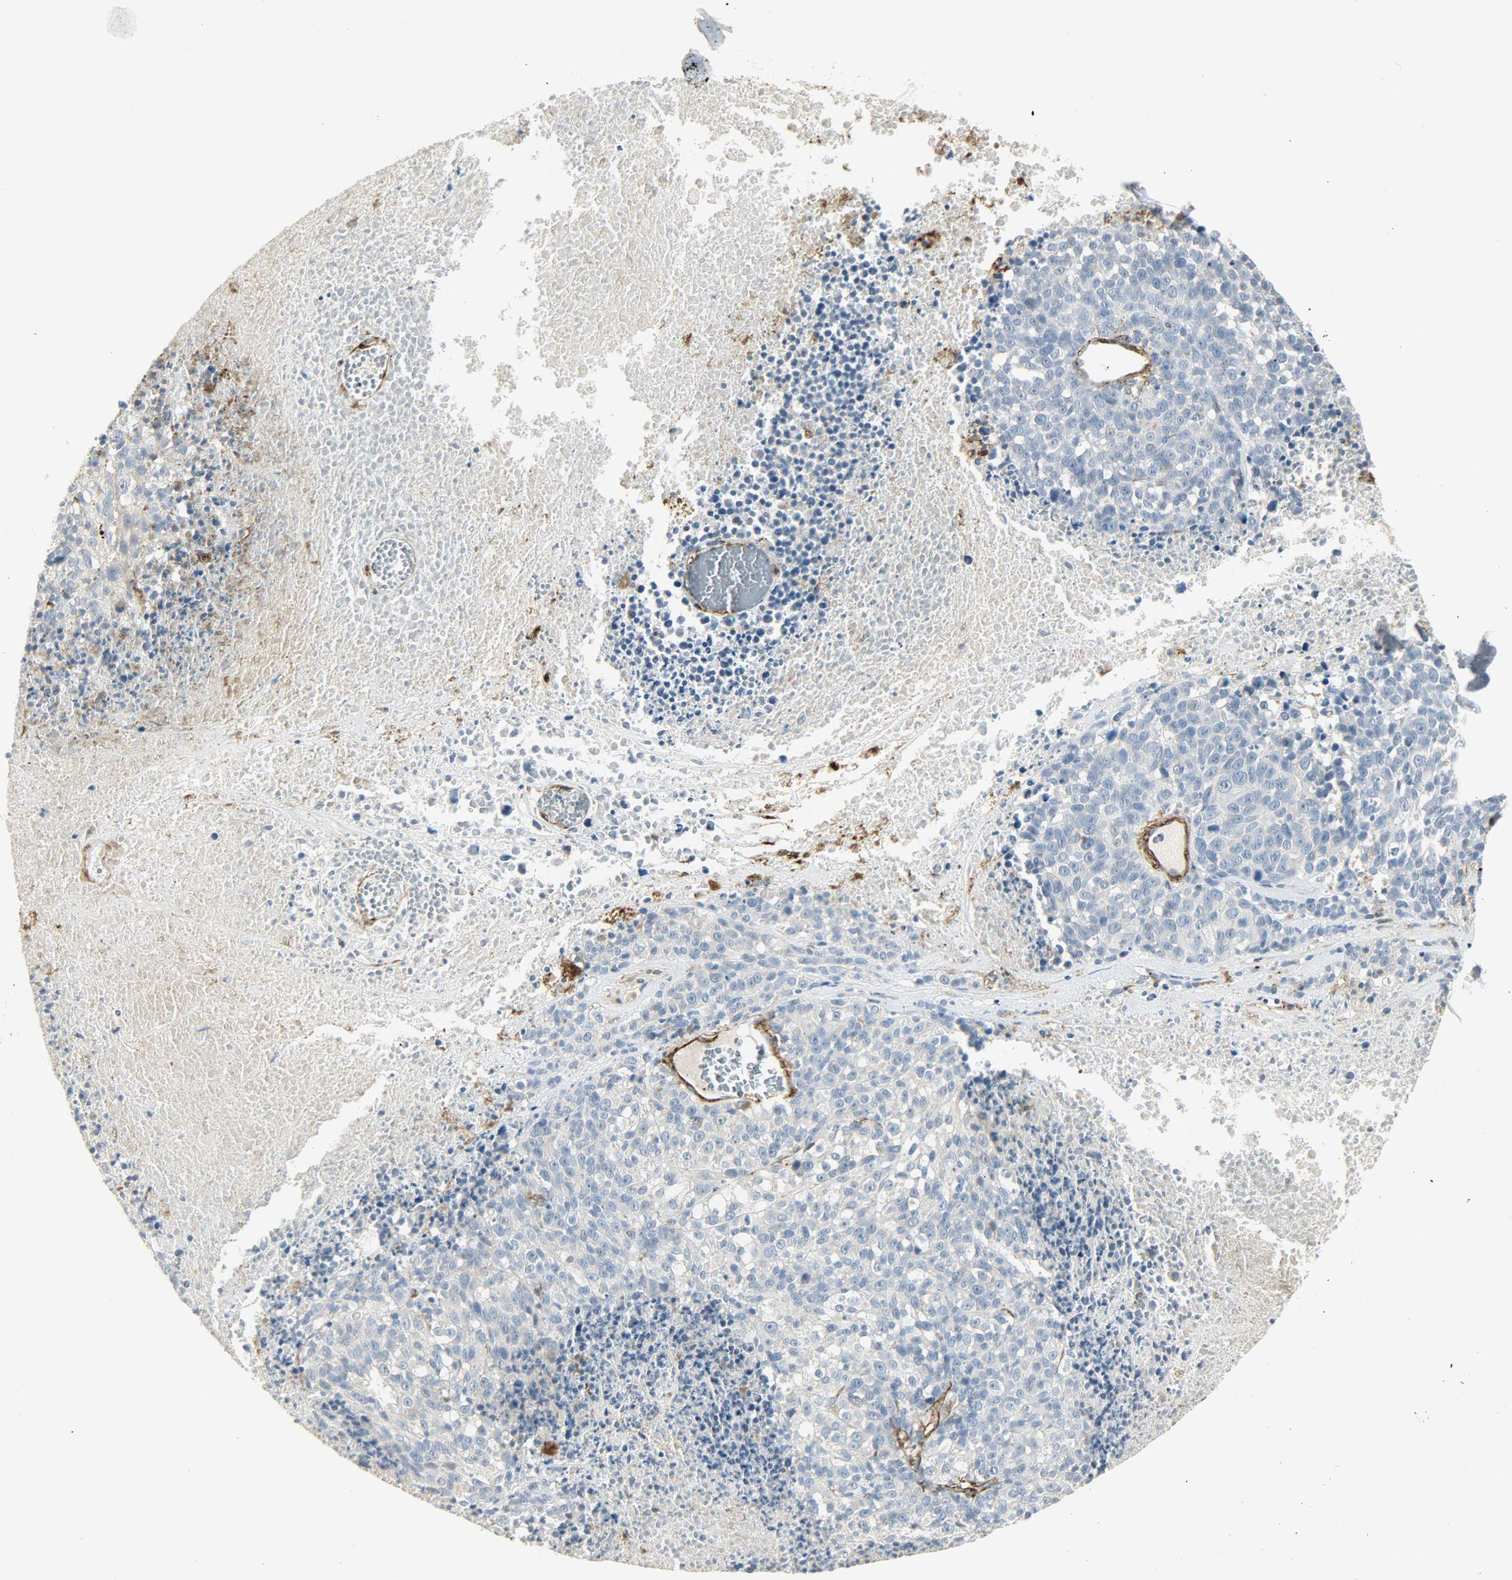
{"staining": {"intensity": "negative", "quantity": "none", "location": "none"}, "tissue": "melanoma", "cell_type": "Tumor cells", "image_type": "cancer", "snomed": [{"axis": "morphology", "description": "Malignant melanoma, Metastatic site"}, {"axis": "topography", "description": "Cerebral cortex"}], "caption": "There is no significant expression in tumor cells of malignant melanoma (metastatic site). Brightfield microscopy of immunohistochemistry stained with DAB (3,3'-diaminobenzidine) (brown) and hematoxylin (blue), captured at high magnification.", "gene": "ENPEP", "patient": {"sex": "female", "age": 52}}